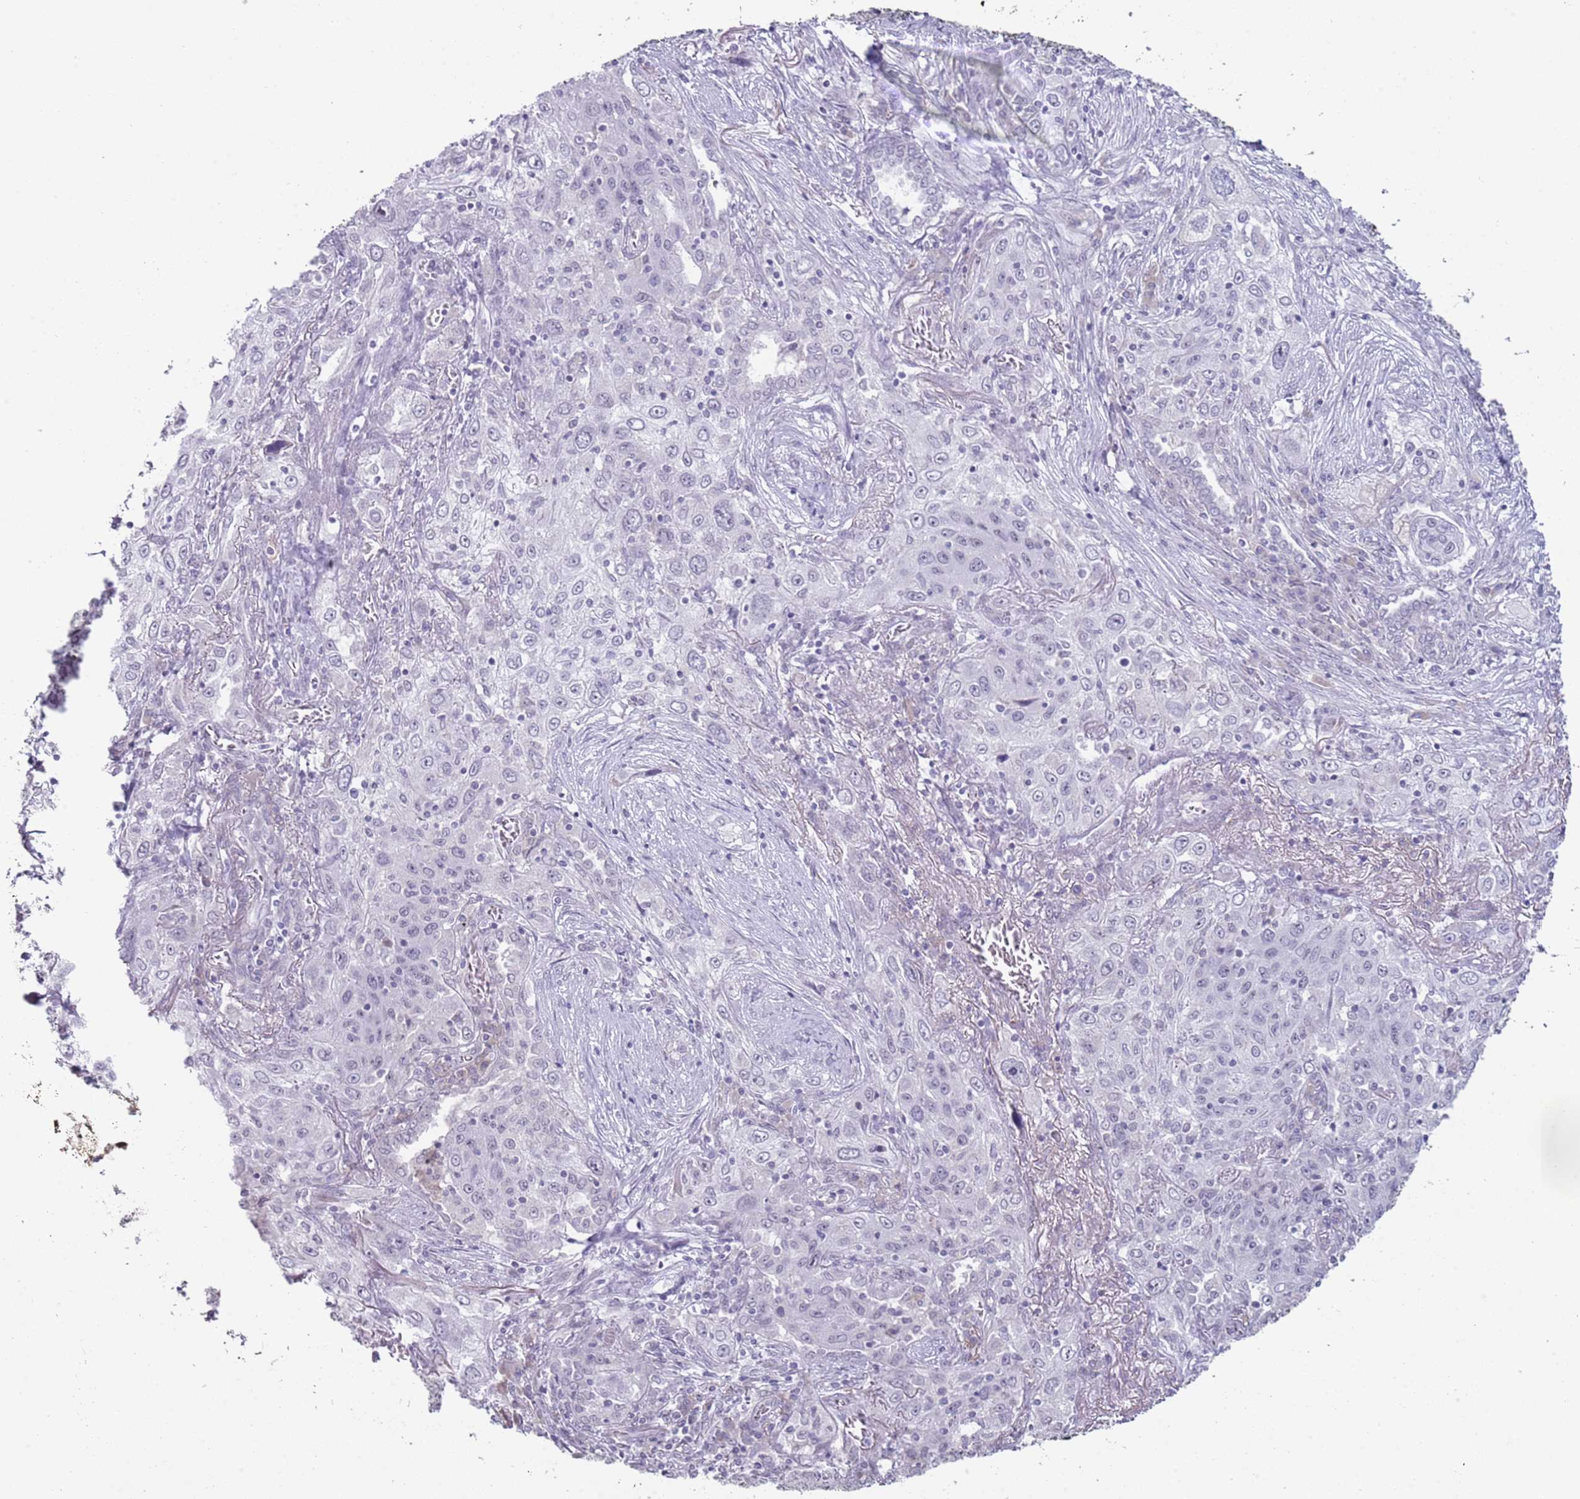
{"staining": {"intensity": "negative", "quantity": "none", "location": "none"}, "tissue": "lung cancer", "cell_type": "Tumor cells", "image_type": "cancer", "snomed": [{"axis": "morphology", "description": "Squamous cell carcinoma, NOS"}, {"axis": "topography", "description": "Lung"}], "caption": "High power microscopy image of an immunohistochemistry (IHC) image of lung cancer (squamous cell carcinoma), revealing no significant expression in tumor cells. (Brightfield microscopy of DAB (3,3'-diaminobenzidine) immunohistochemistry (IHC) at high magnification).", "gene": "NBPF3", "patient": {"sex": "female", "age": 69}}